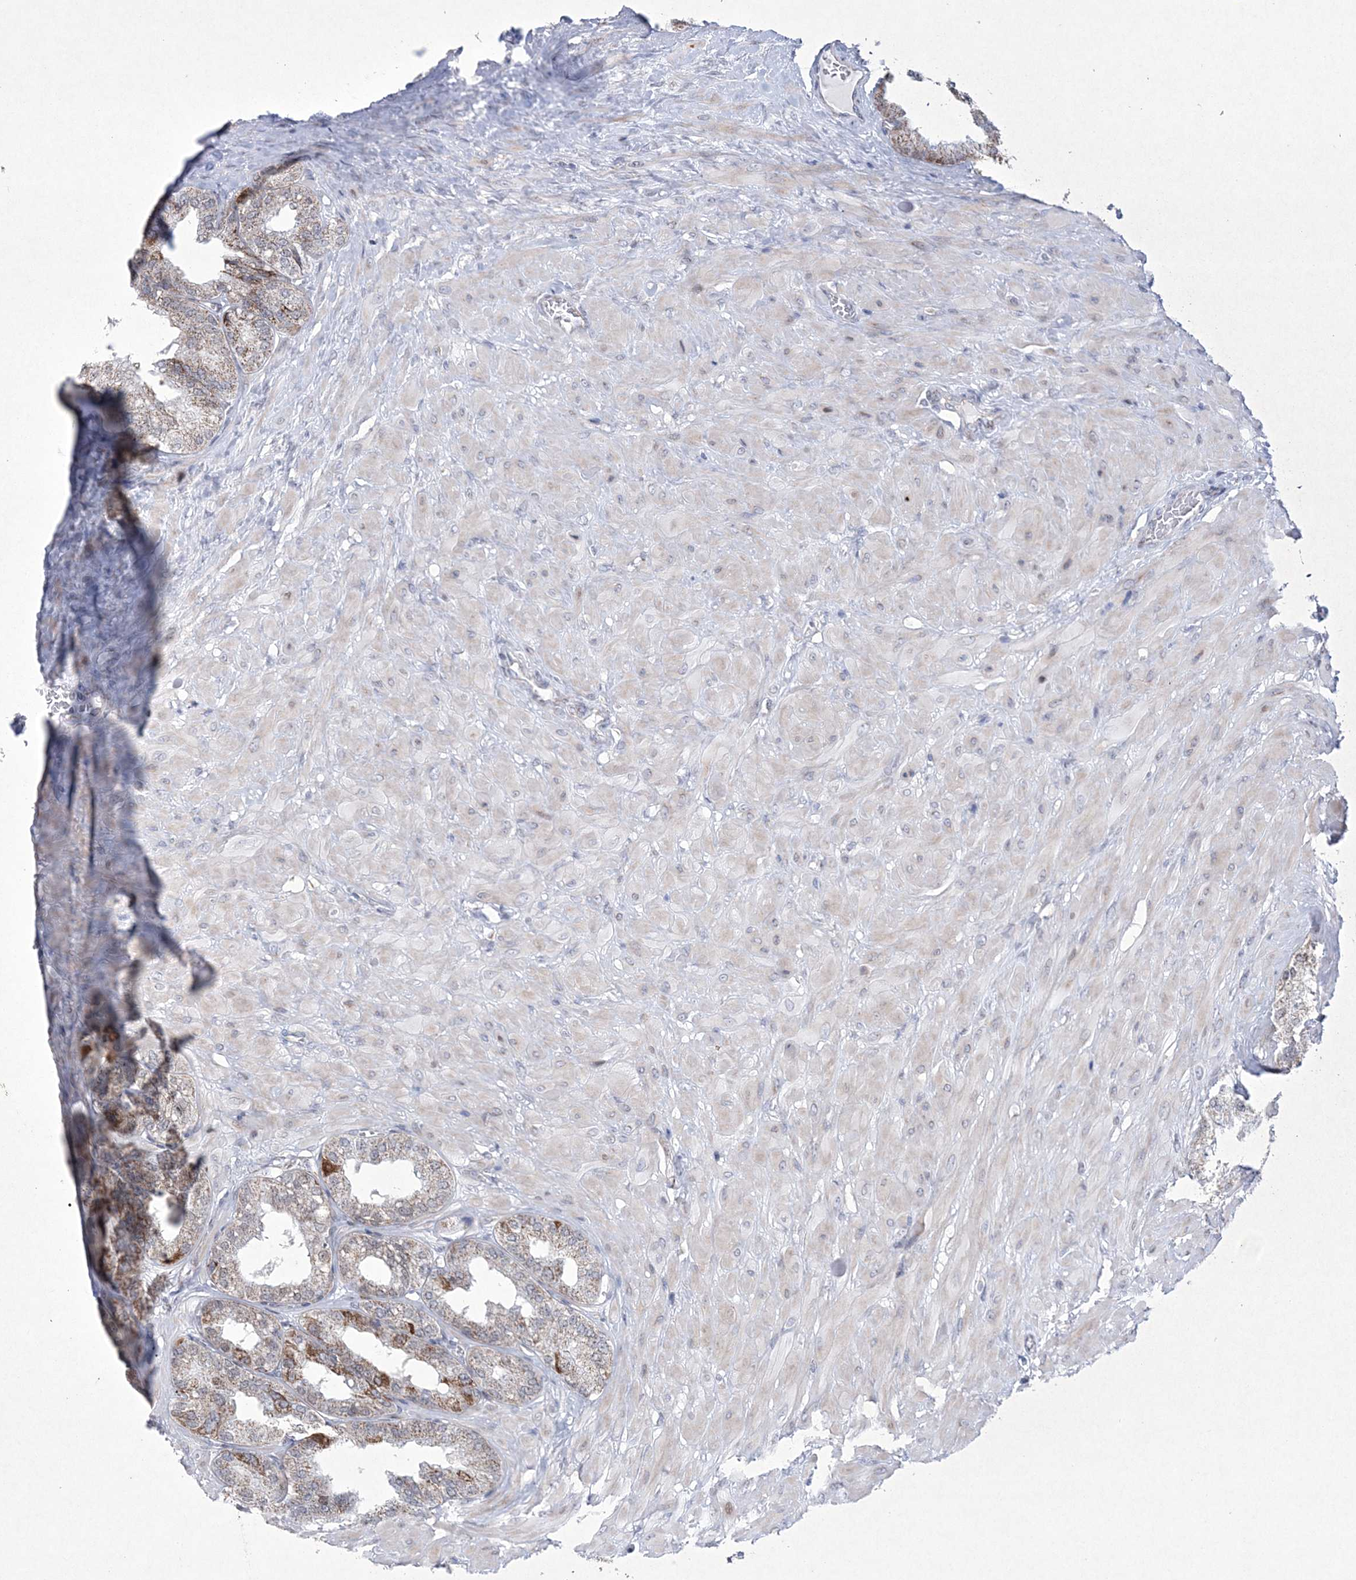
{"staining": {"intensity": "moderate", "quantity": ">75%", "location": "cytoplasmic/membranous"}, "tissue": "seminal vesicle", "cell_type": "Glandular cells", "image_type": "normal", "snomed": [{"axis": "morphology", "description": "Normal tissue, NOS"}, {"axis": "topography", "description": "Prostate"}, {"axis": "topography", "description": "Seminal veicle"}], "caption": "DAB (3,3'-diaminobenzidine) immunohistochemical staining of normal seminal vesicle displays moderate cytoplasmic/membranous protein staining in about >75% of glandular cells. (DAB = brown stain, brightfield microscopy at high magnification).", "gene": "CES4A", "patient": {"sex": "male", "age": 51}}